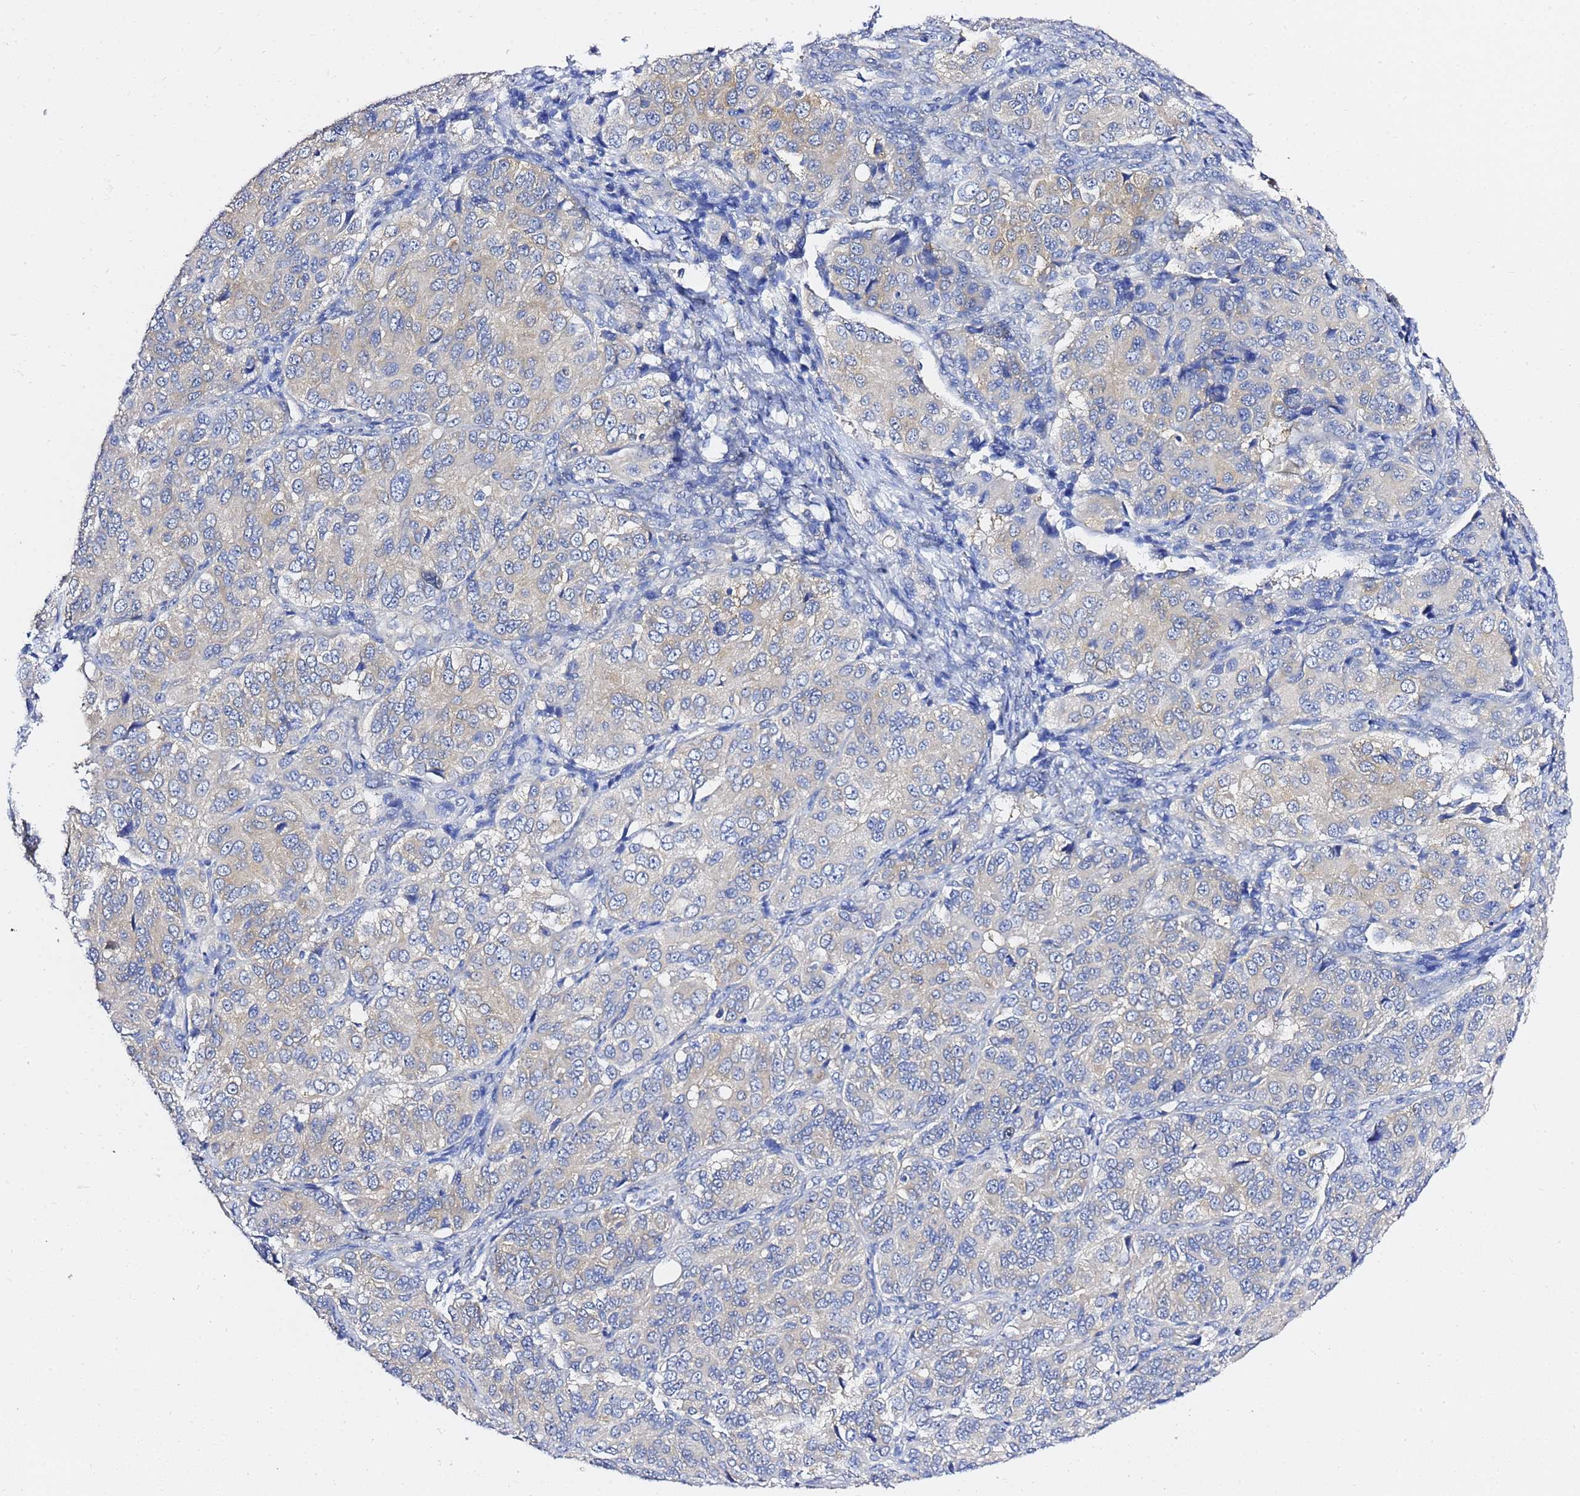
{"staining": {"intensity": "weak", "quantity": "25%-75%", "location": "cytoplasmic/membranous"}, "tissue": "ovarian cancer", "cell_type": "Tumor cells", "image_type": "cancer", "snomed": [{"axis": "morphology", "description": "Carcinoma, endometroid"}, {"axis": "topography", "description": "Ovary"}], "caption": "Ovarian endometroid carcinoma stained for a protein exhibits weak cytoplasmic/membranous positivity in tumor cells.", "gene": "LENG1", "patient": {"sex": "female", "age": 51}}